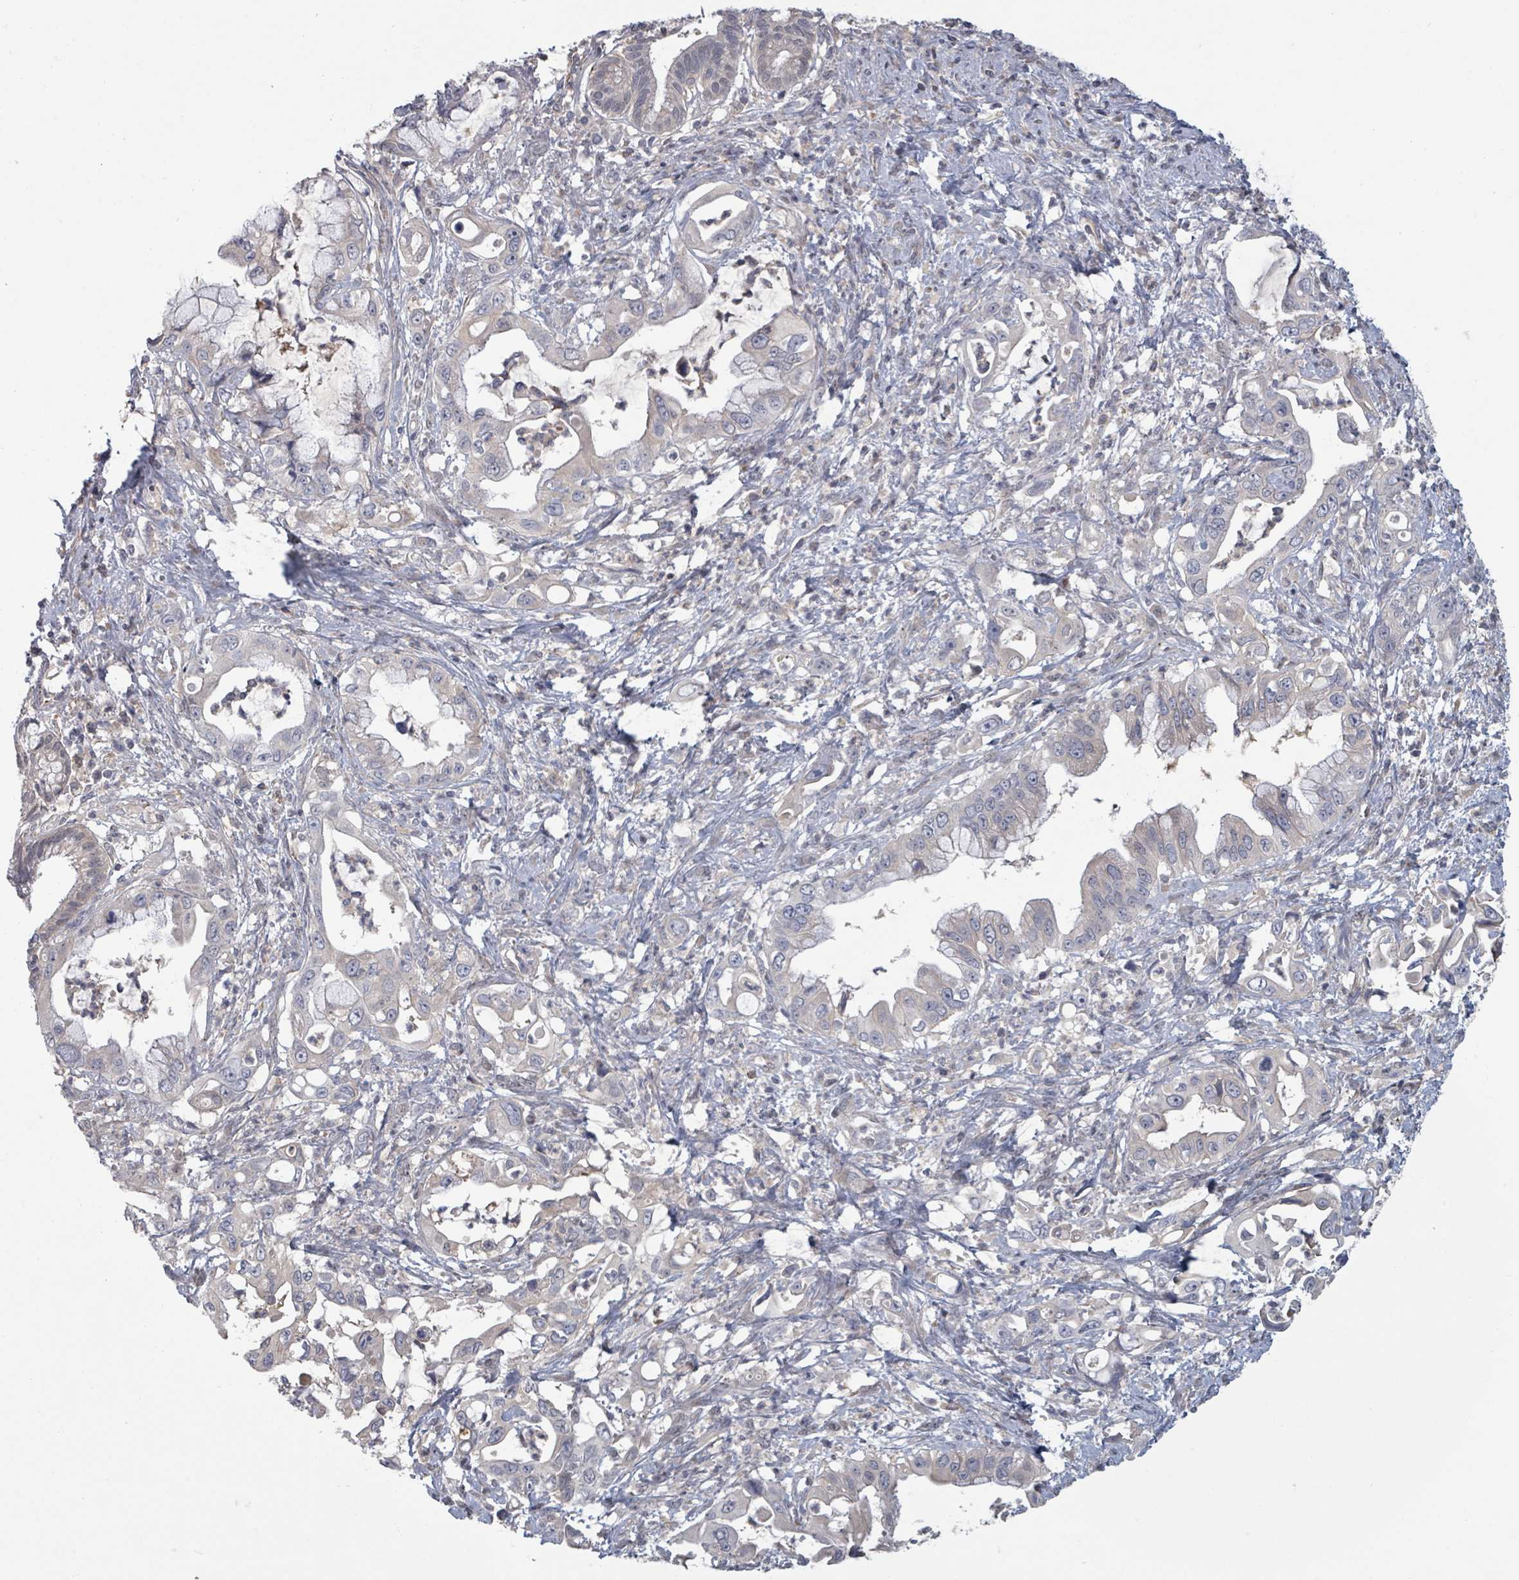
{"staining": {"intensity": "negative", "quantity": "none", "location": "none"}, "tissue": "pancreatic cancer", "cell_type": "Tumor cells", "image_type": "cancer", "snomed": [{"axis": "morphology", "description": "Adenocarcinoma, NOS"}, {"axis": "topography", "description": "Pancreas"}], "caption": "Histopathology image shows no significant protein staining in tumor cells of pancreatic cancer.", "gene": "GABBR1", "patient": {"sex": "male", "age": 61}}